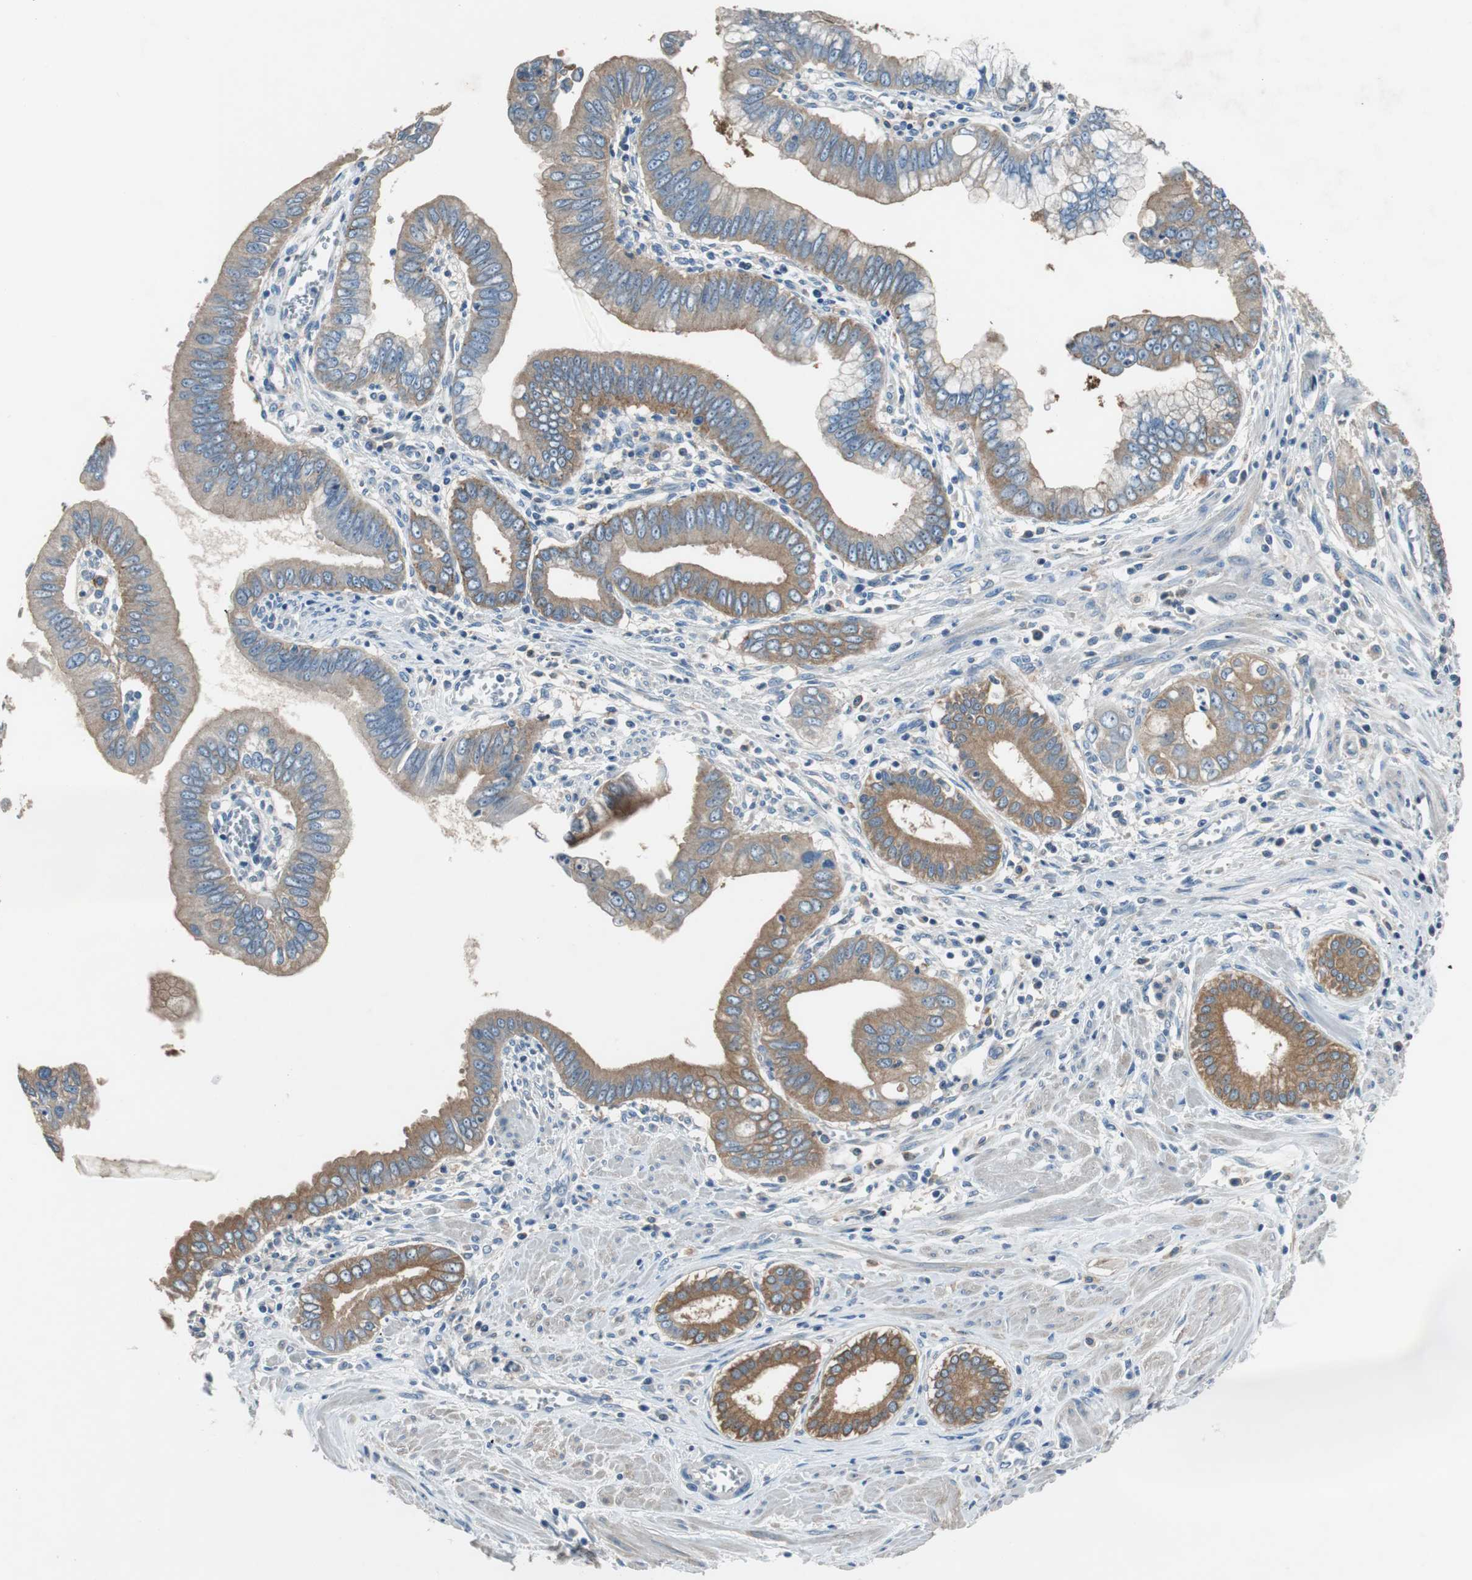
{"staining": {"intensity": "moderate", "quantity": ">75%", "location": "cytoplasmic/membranous"}, "tissue": "pancreatic cancer", "cell_type": "Tumor cells", "image_type": "cancer", "snomed": [{"axis": "morphology", "description": "Normal tissue, NOS"}, {"axis": "topography", "description": "Lymph node"}], "caption": "Approximately >75% of tumor cells in pancreatic cancer demonstrate moderate cytoplasmic/membranous protein expression as visualized by brown immunohistochemical staining.", "gene": "PRKCA", "patient": {"sex": "male", "age": 50}}